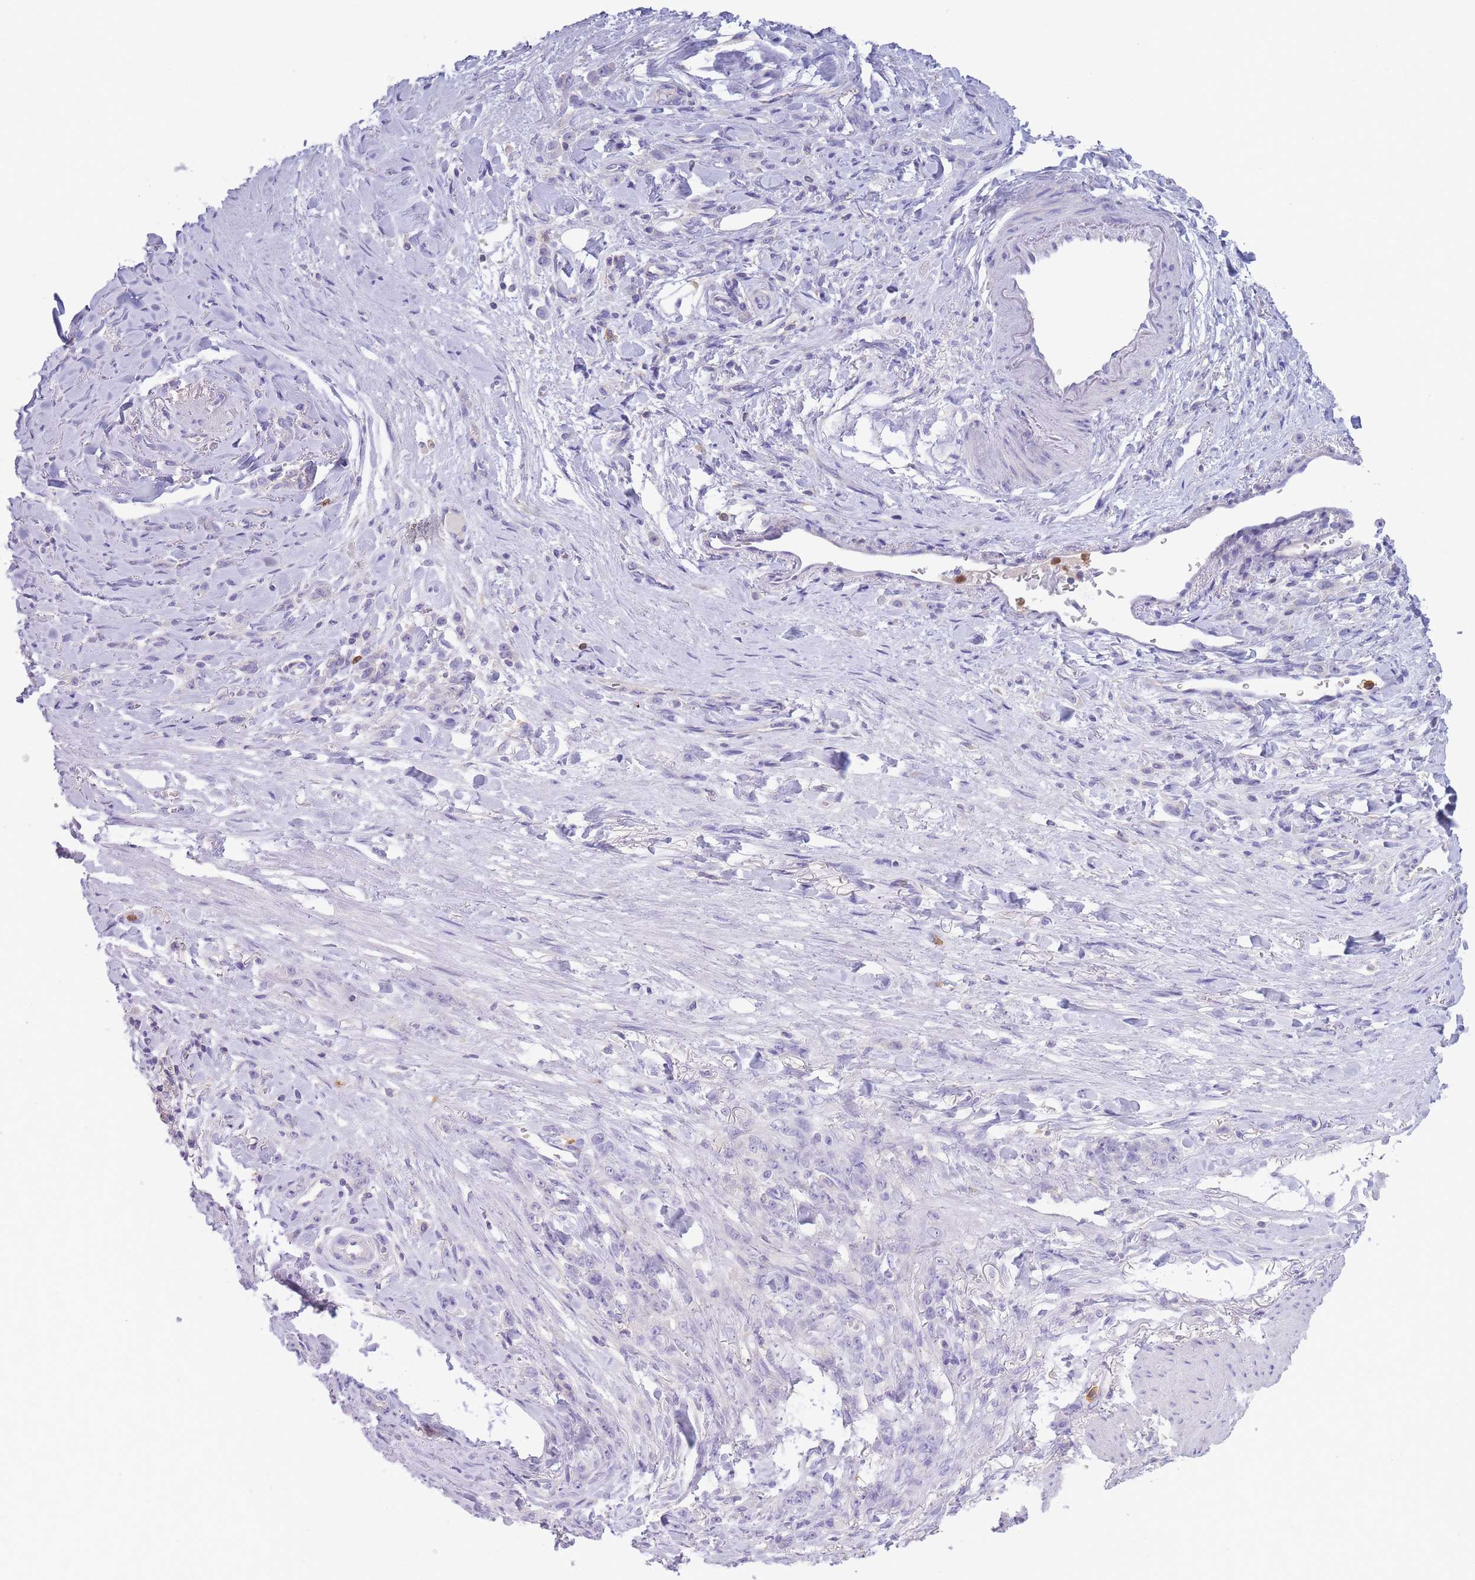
{"staining": {"intensity": "negative", "quantity": "none", "location": "none"}, "tissue": "stomach cancer", "cell_type": "Tumor cells", "image_type": "cancer", "snomed": [{"axis": "morphology", "description": "Normal tissue, NOS"}, {"axis": "morphology", "description": "Adenocarcinoma, NOS"}, {"axis": "topography", "description": "Stomach"}], "caption": "Human stomach adenocarcinoma stained for a protein using immunohistochemistry (IHC) shows no staining in tumor cells.", "gene": "ST3GAL4", "patient": {"sex": "male", "age": 82}}